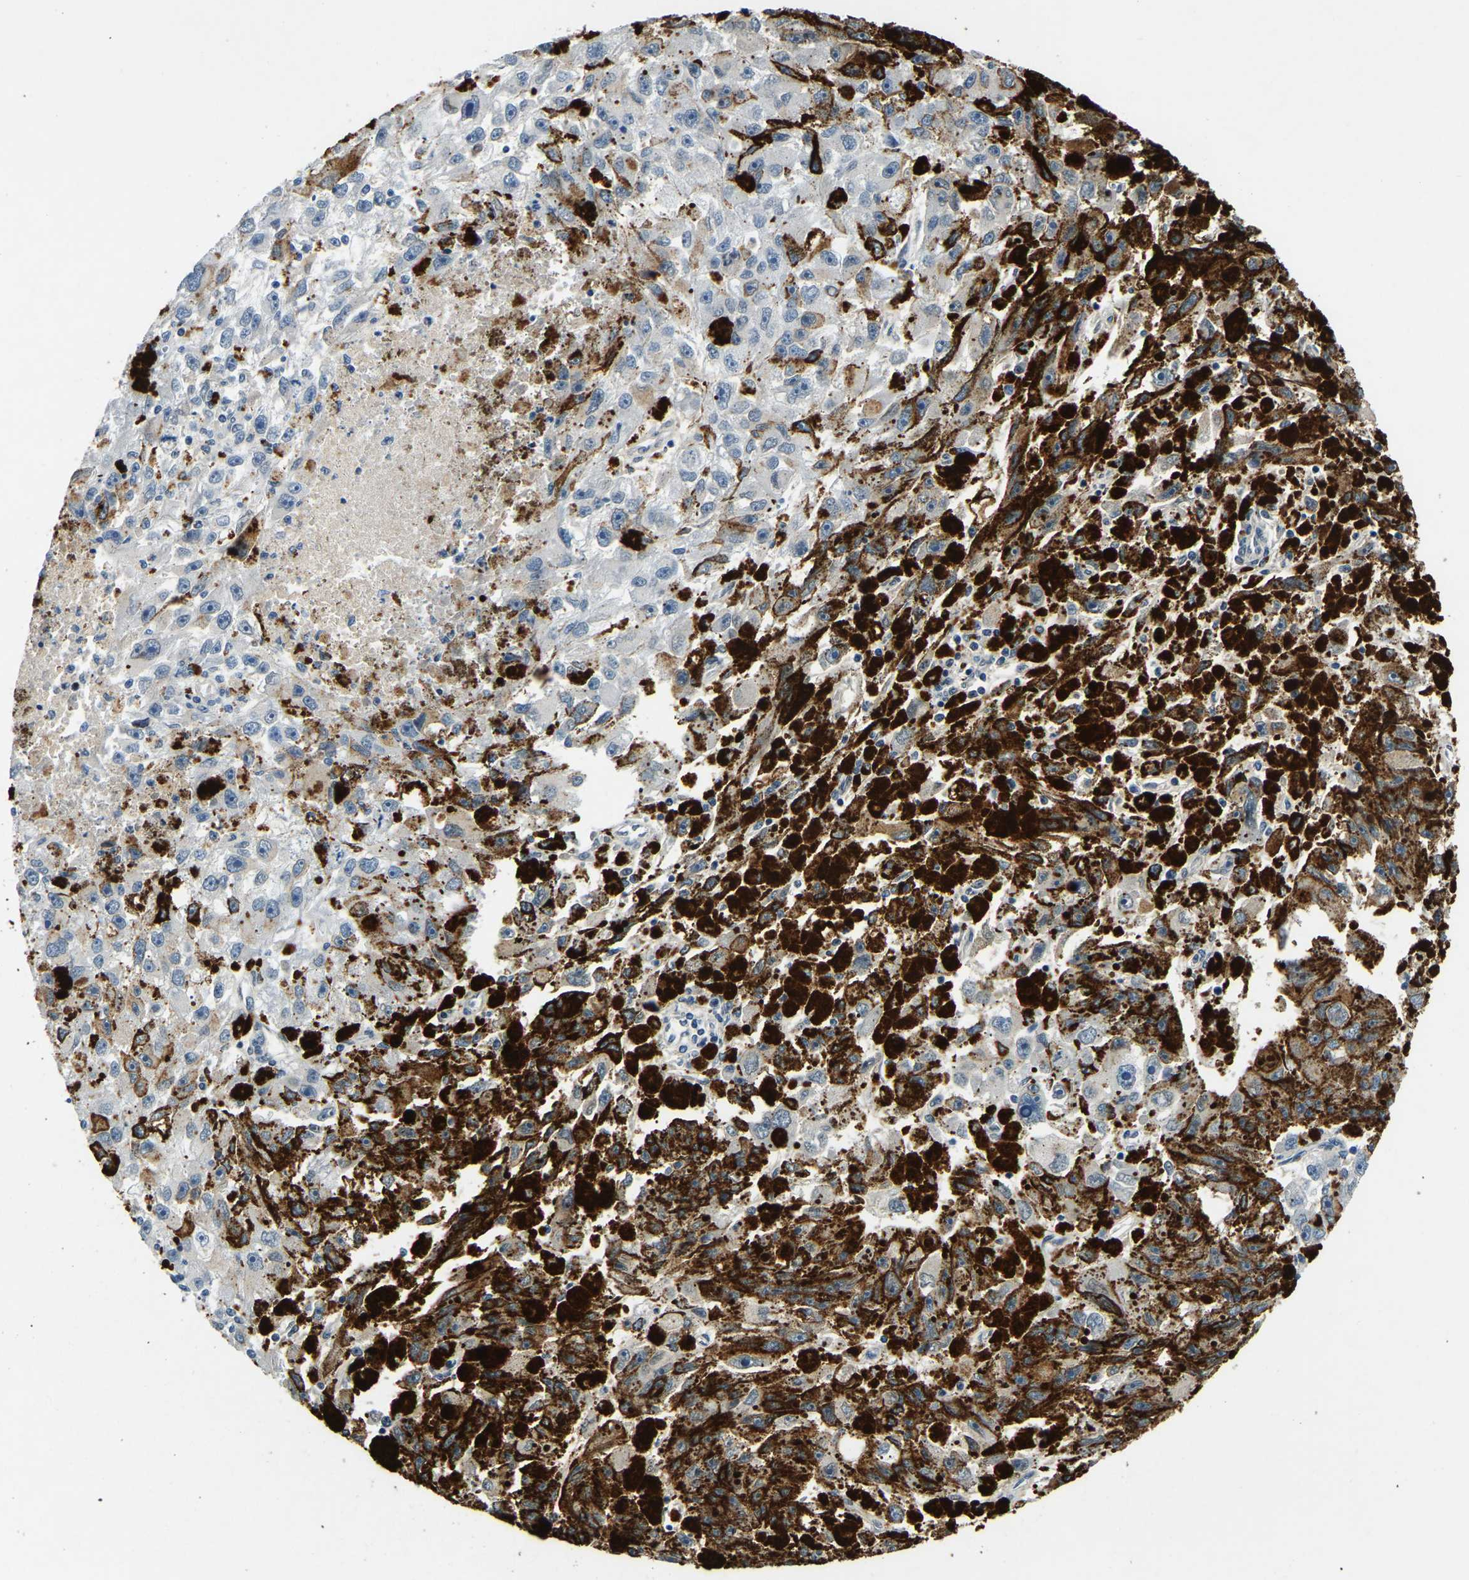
{"staining": {"intensity": "negative", "quantity": "none", "location": "none"}, "tissue": "melanoma", "cell_type": "Tumor cells", "image_type": "cancer", "snomed": [{"axis": "morphology", "description": "Malignant melanoma, NOS"}, {"axis": "topography", "description": "Skin"}], "caption": "Immunohistochemical staining of human melanoma displays no significant staining in tumor cells.", "gene": "RANBP2", "patient": {"sex": "female", "age": 104}}